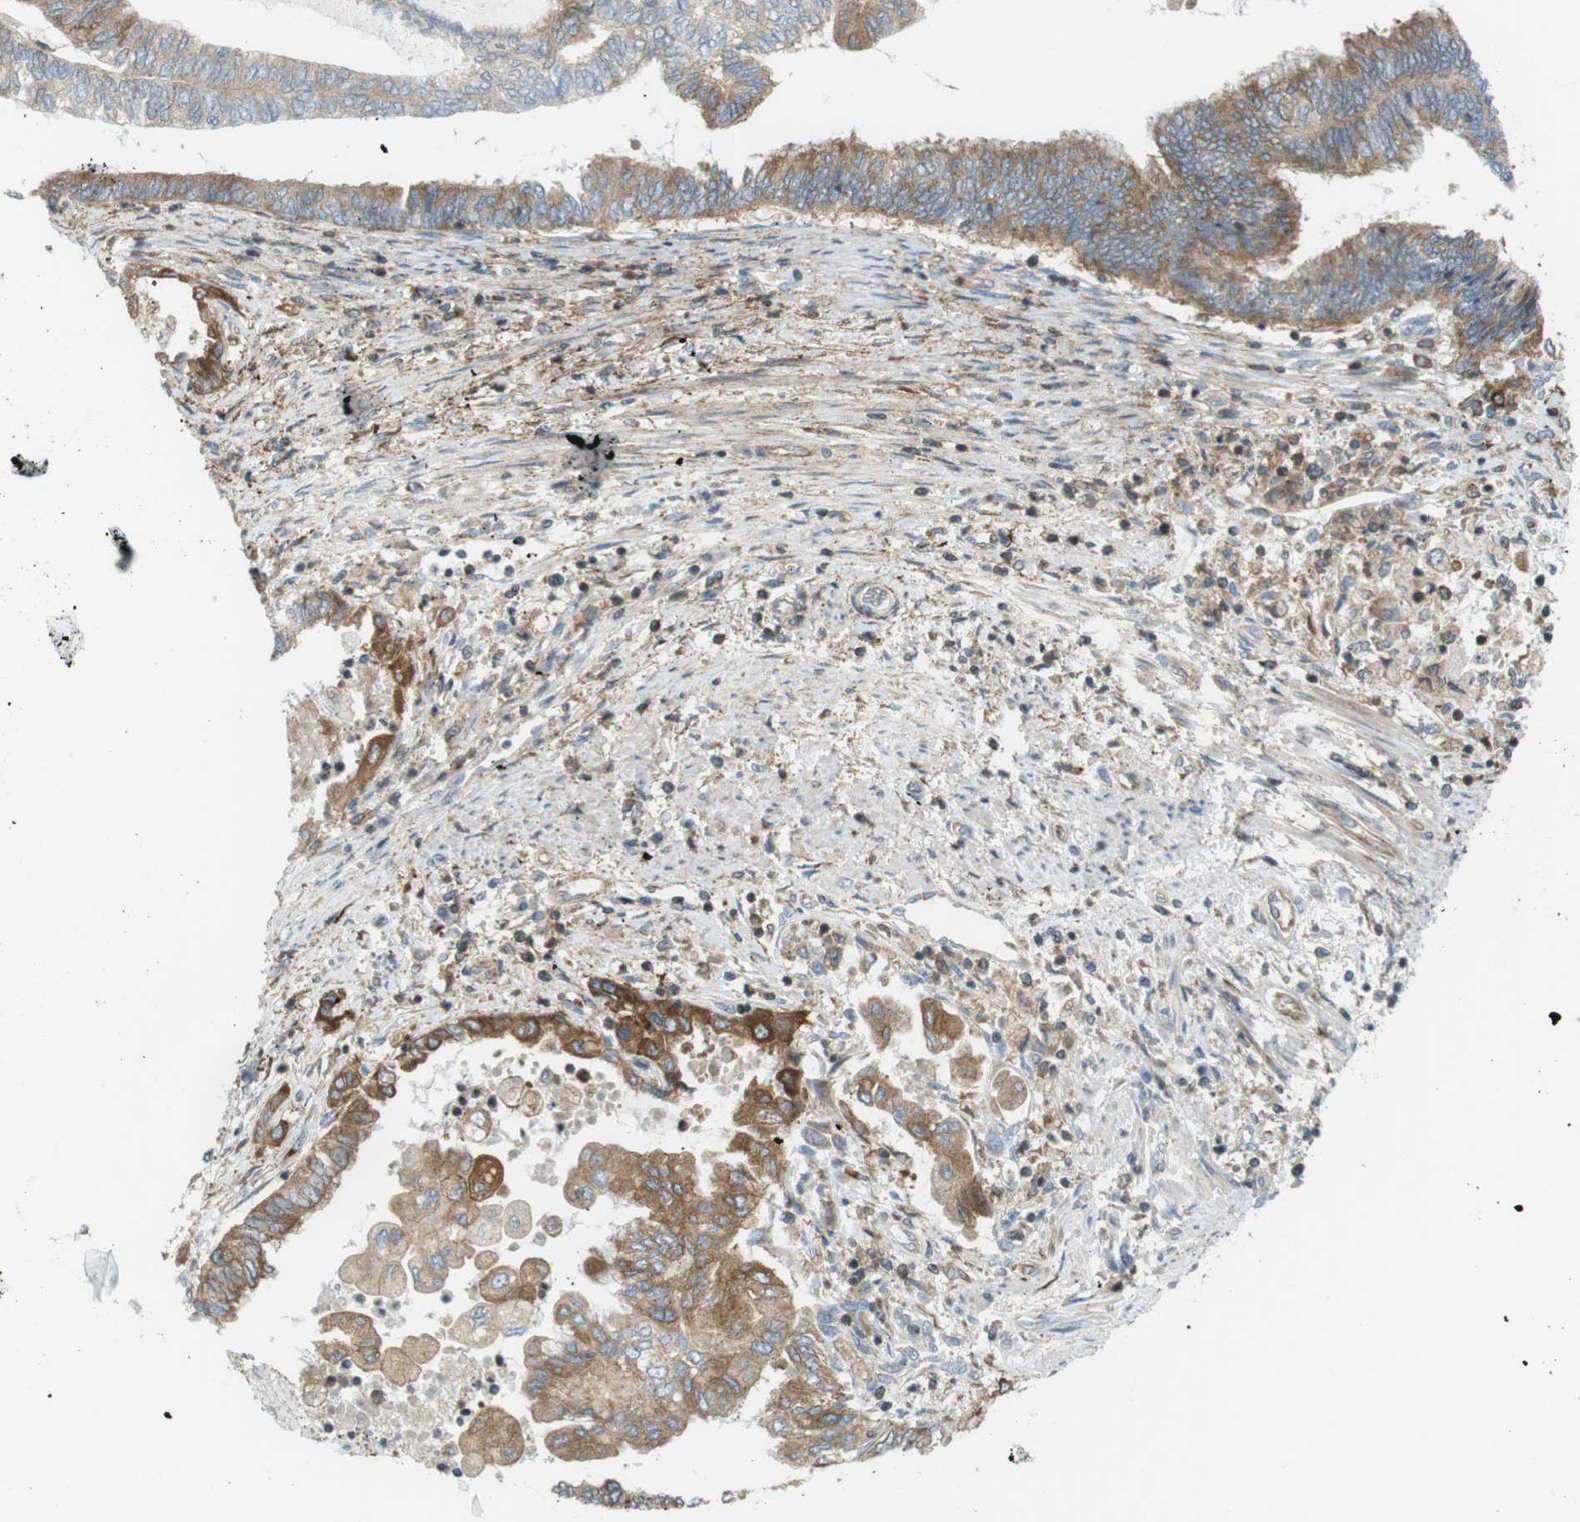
{"staining": {"intensity": "moderate", "quantity": "25%-75%", "location": "cytoplasmic/membranous"}, "tissue": "endometrial cancer", "cell_type": "Tumor cells", "image_type": "cancer", "snomed": [{"axis": "morphology", "description": "Adenocarcinoma, NOS"}, {"axis": "topography", "description": "Uterus"}, {"axis": "topography", "description": "Endometrium"}], "caption": "An image of adenocarcinoma (endometrial) stained for a protein displays moderate cytoplasmic/membranous brown staining in tumor cells.", "gene": "FLII", "patient": {"sex": "female", "age": 70}}